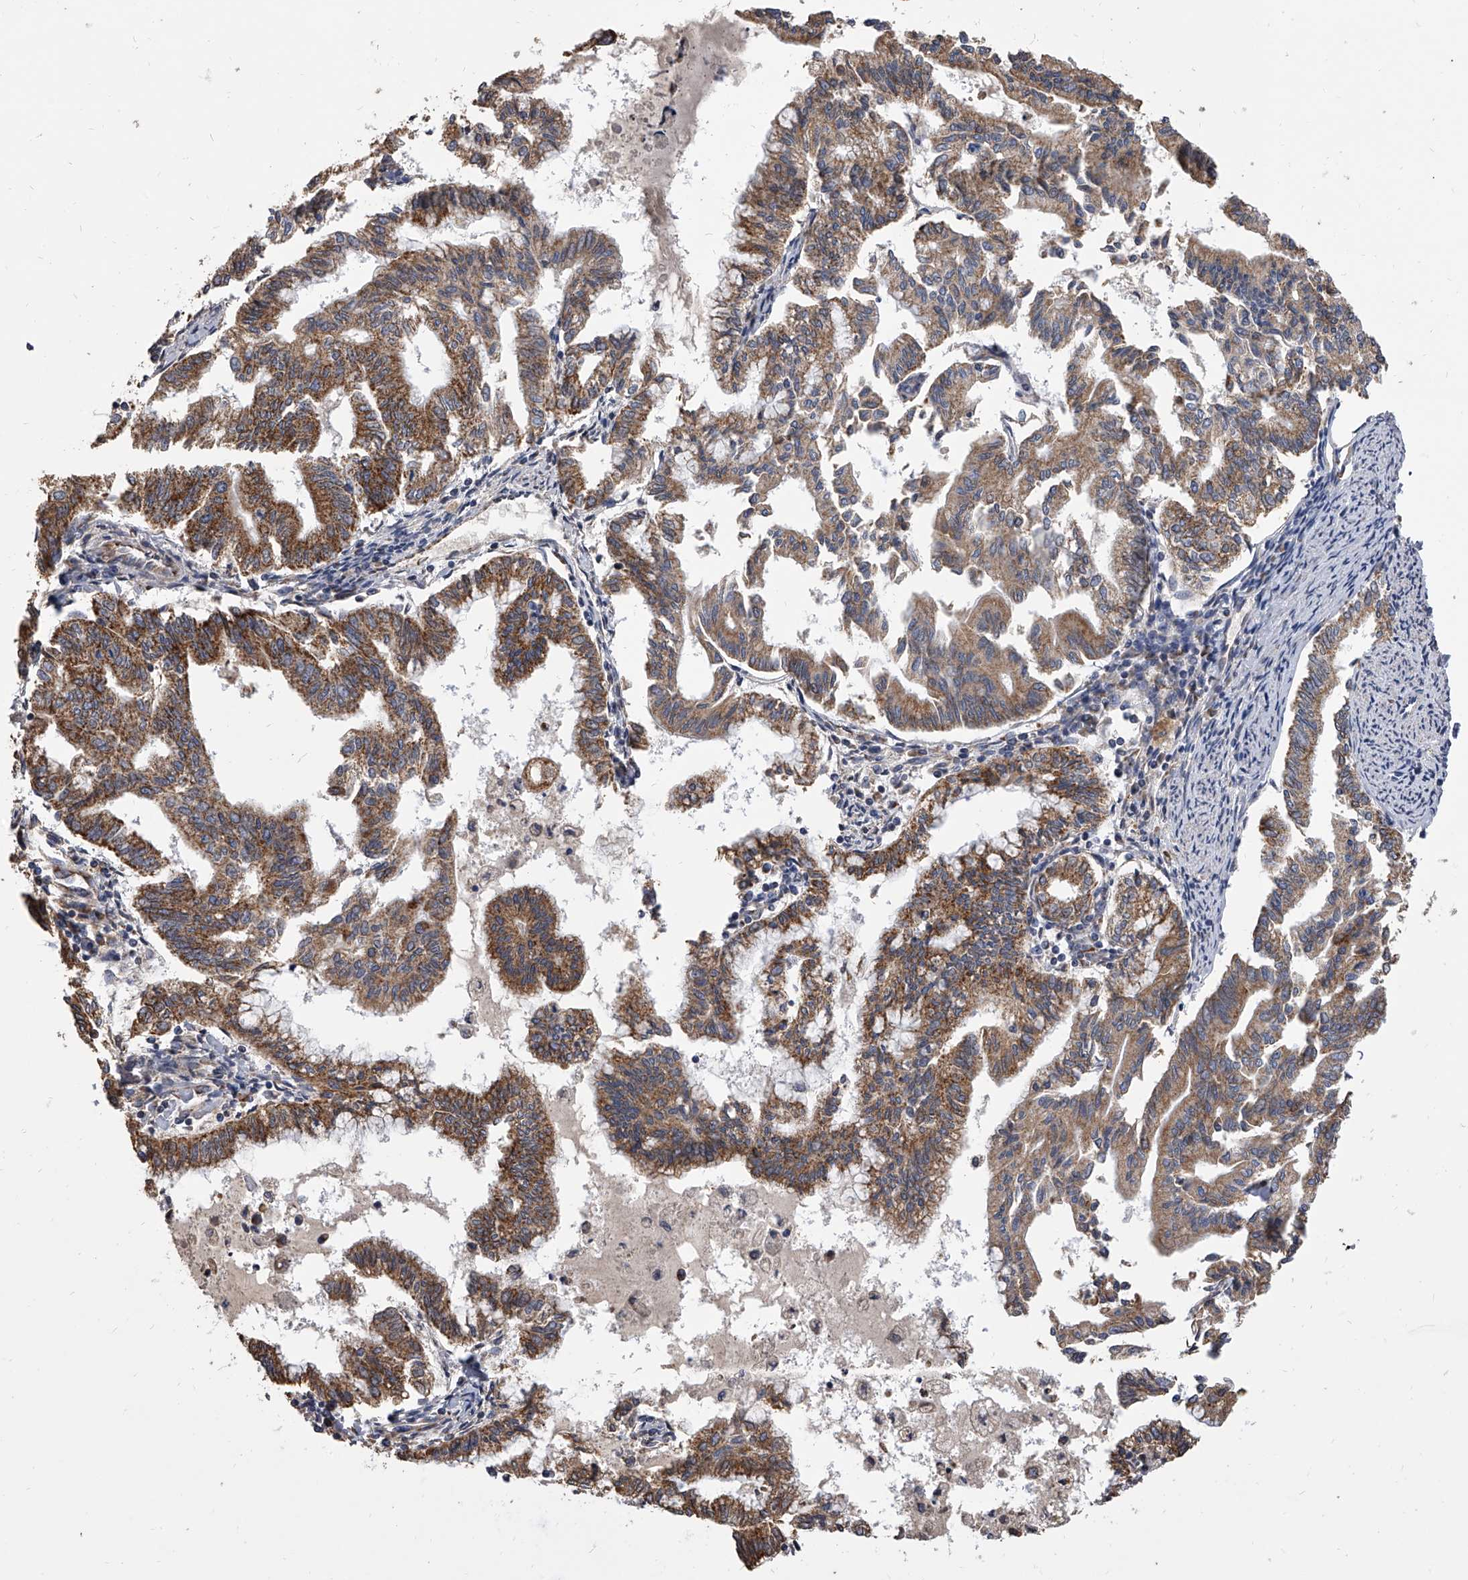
{"staining": {"intensity": "strong", "quantity": ">75%", "location": "cytoplasmic/membranous"}, "tissue": "endometrial cancer", "cell_type": "Tumor cells", "image_type": "cancer", "snomed": [{"axis": "morphology", "description": "Adenocarcinoma, NOS"}, {"axis": "topography", "description": "Endometrium"}], "caption": "Tumor cells reveal high levels of strong cytoplasmic/membranous positivity in approximately >75% of cells in endometrial cancer.", "gene": "MRPL28", "patient": {"sex": "female", "age": 79}}